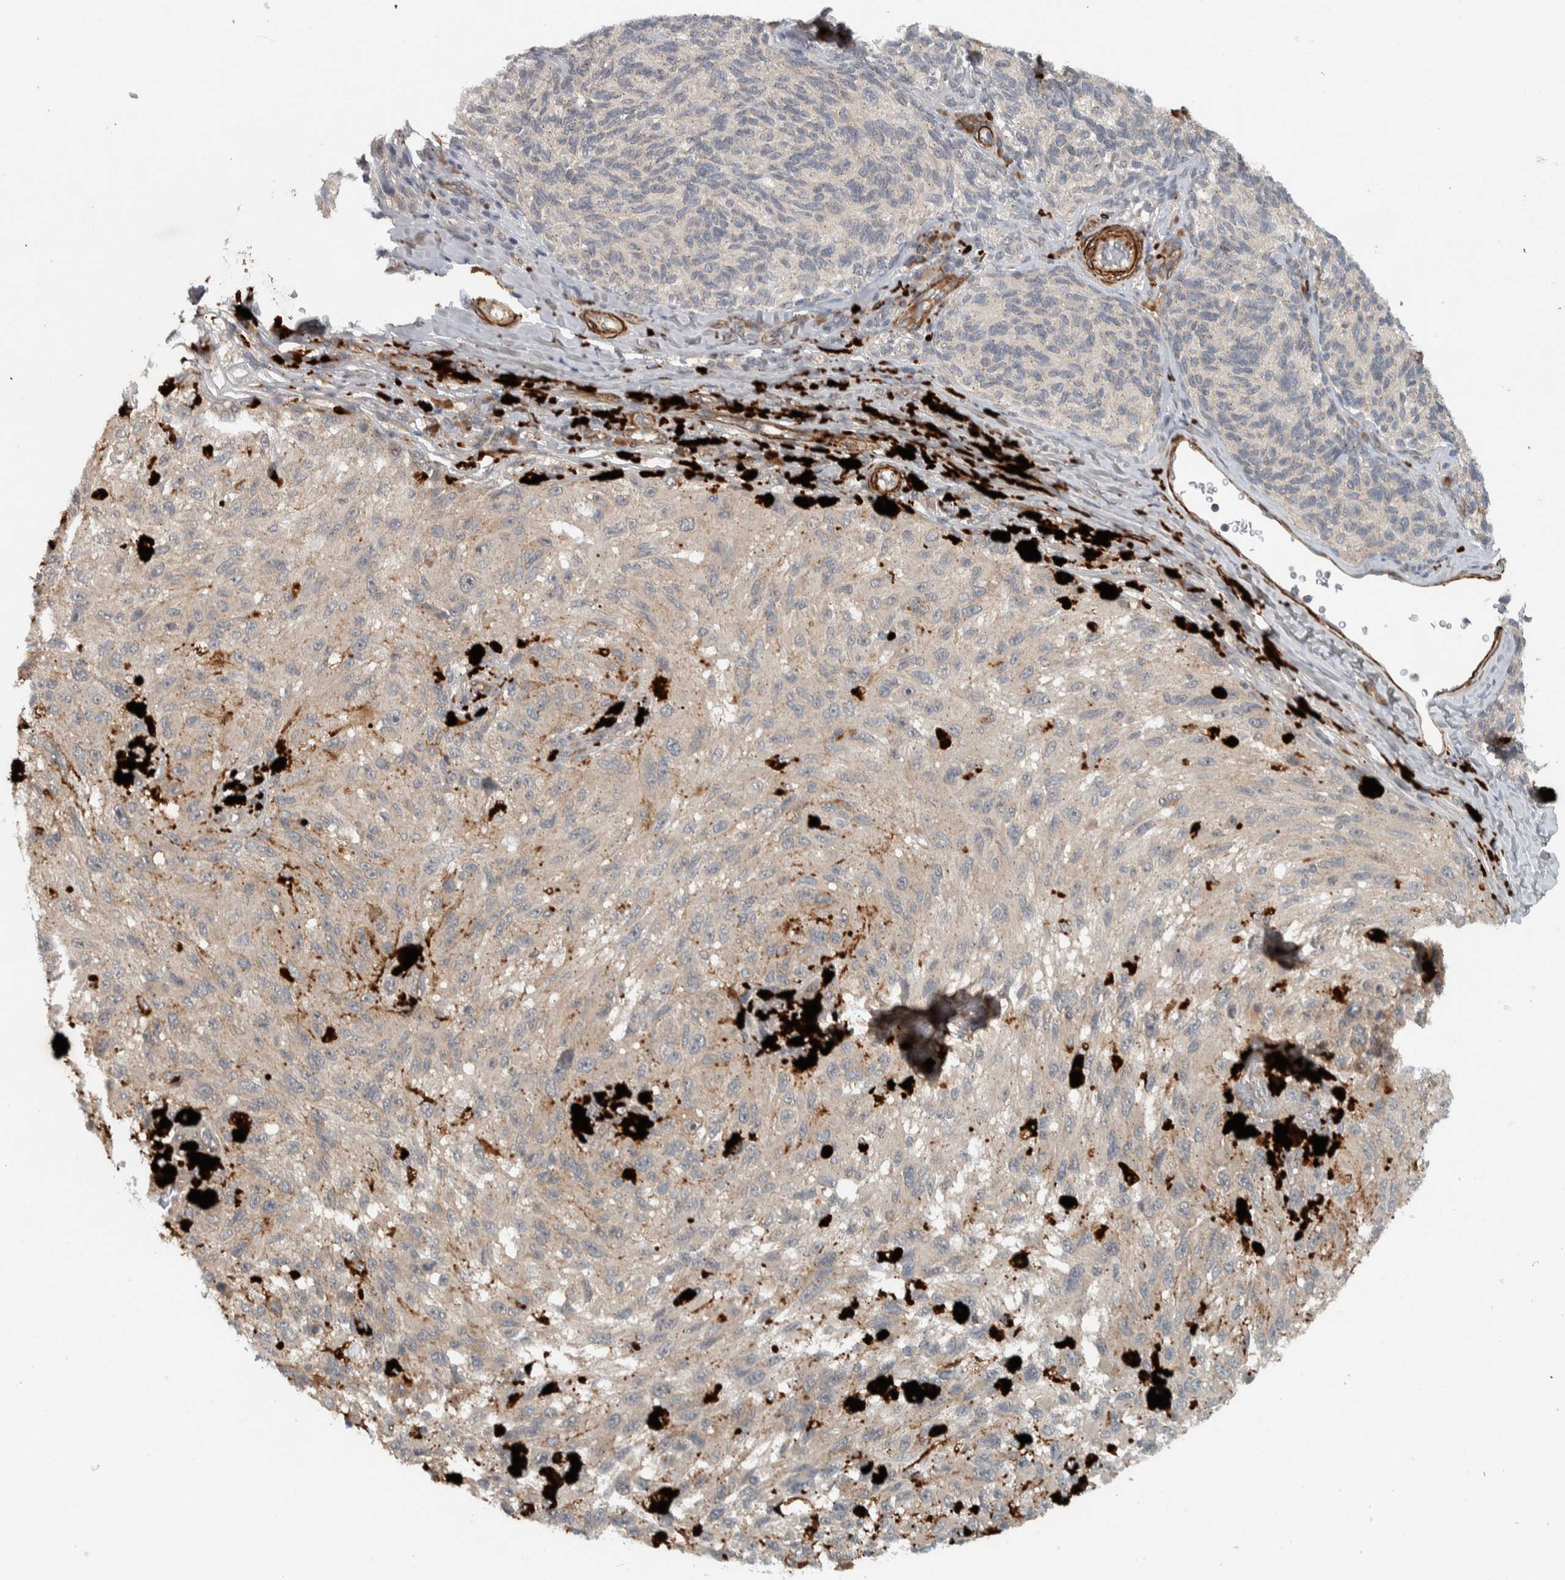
{"staining": {"intensity": "negative", "quantity": "none", "location": "none"}, "tissue": "melanoma", "cell_type": "Tumor cells", "image_type": "cancer", "snomed": [{"axis": "morphology", "description": "Malignant melanoma, NOS"}, {"axis": "topography", "description": "Skin"}], "caption": "DAB (3,3'-diaminobenzidine) immunohistochemical staining of malignant melanoma demonstrates no significant positivity in tumor cells.", "gene": "LBHD1", "patient": {"sex": "female", "age": 73}}